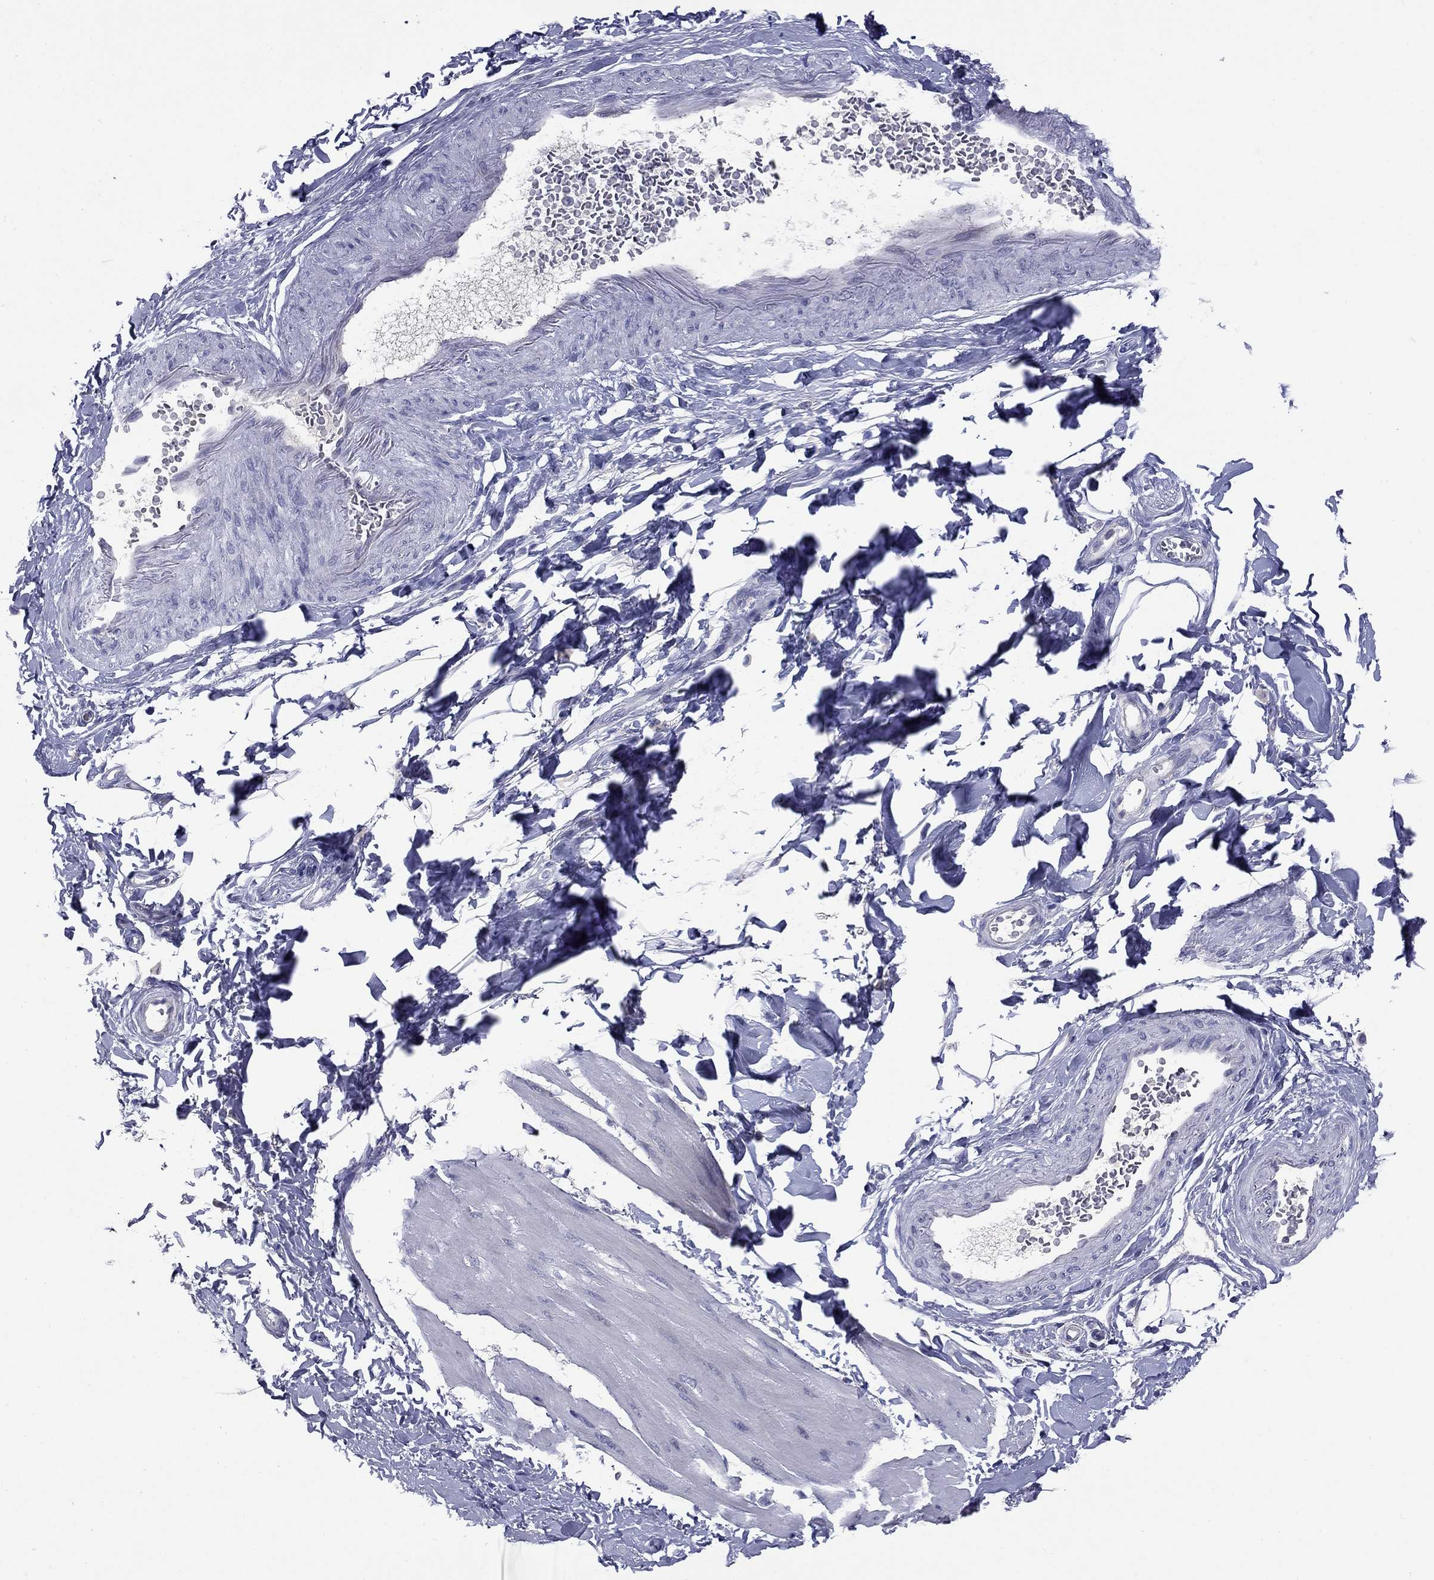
{"staining": {"intensity": "negative", "quantity": "none", "location": "none"}, "tissue": "smooth muscle", "cell_type": "Smooth muscle cells", "image_type": "normal", "snomed": [{"axis": "morphology", "description": "Normal tissue, NOS"}, {"axis": "topography", "description": "Adipose tissue"}, {"axis": "topography", "description": "Smooth muscle"}, {"axis": "topography", "description": "Peripheral nerve tissue"}], "caption": "This is a micrograph of immunohistochemistry staining of normal smooth muscle, which shows no staining in smooth muscle cells.", "gene": "UNC119B", "patient": {"sex": "male", "age": 83}}